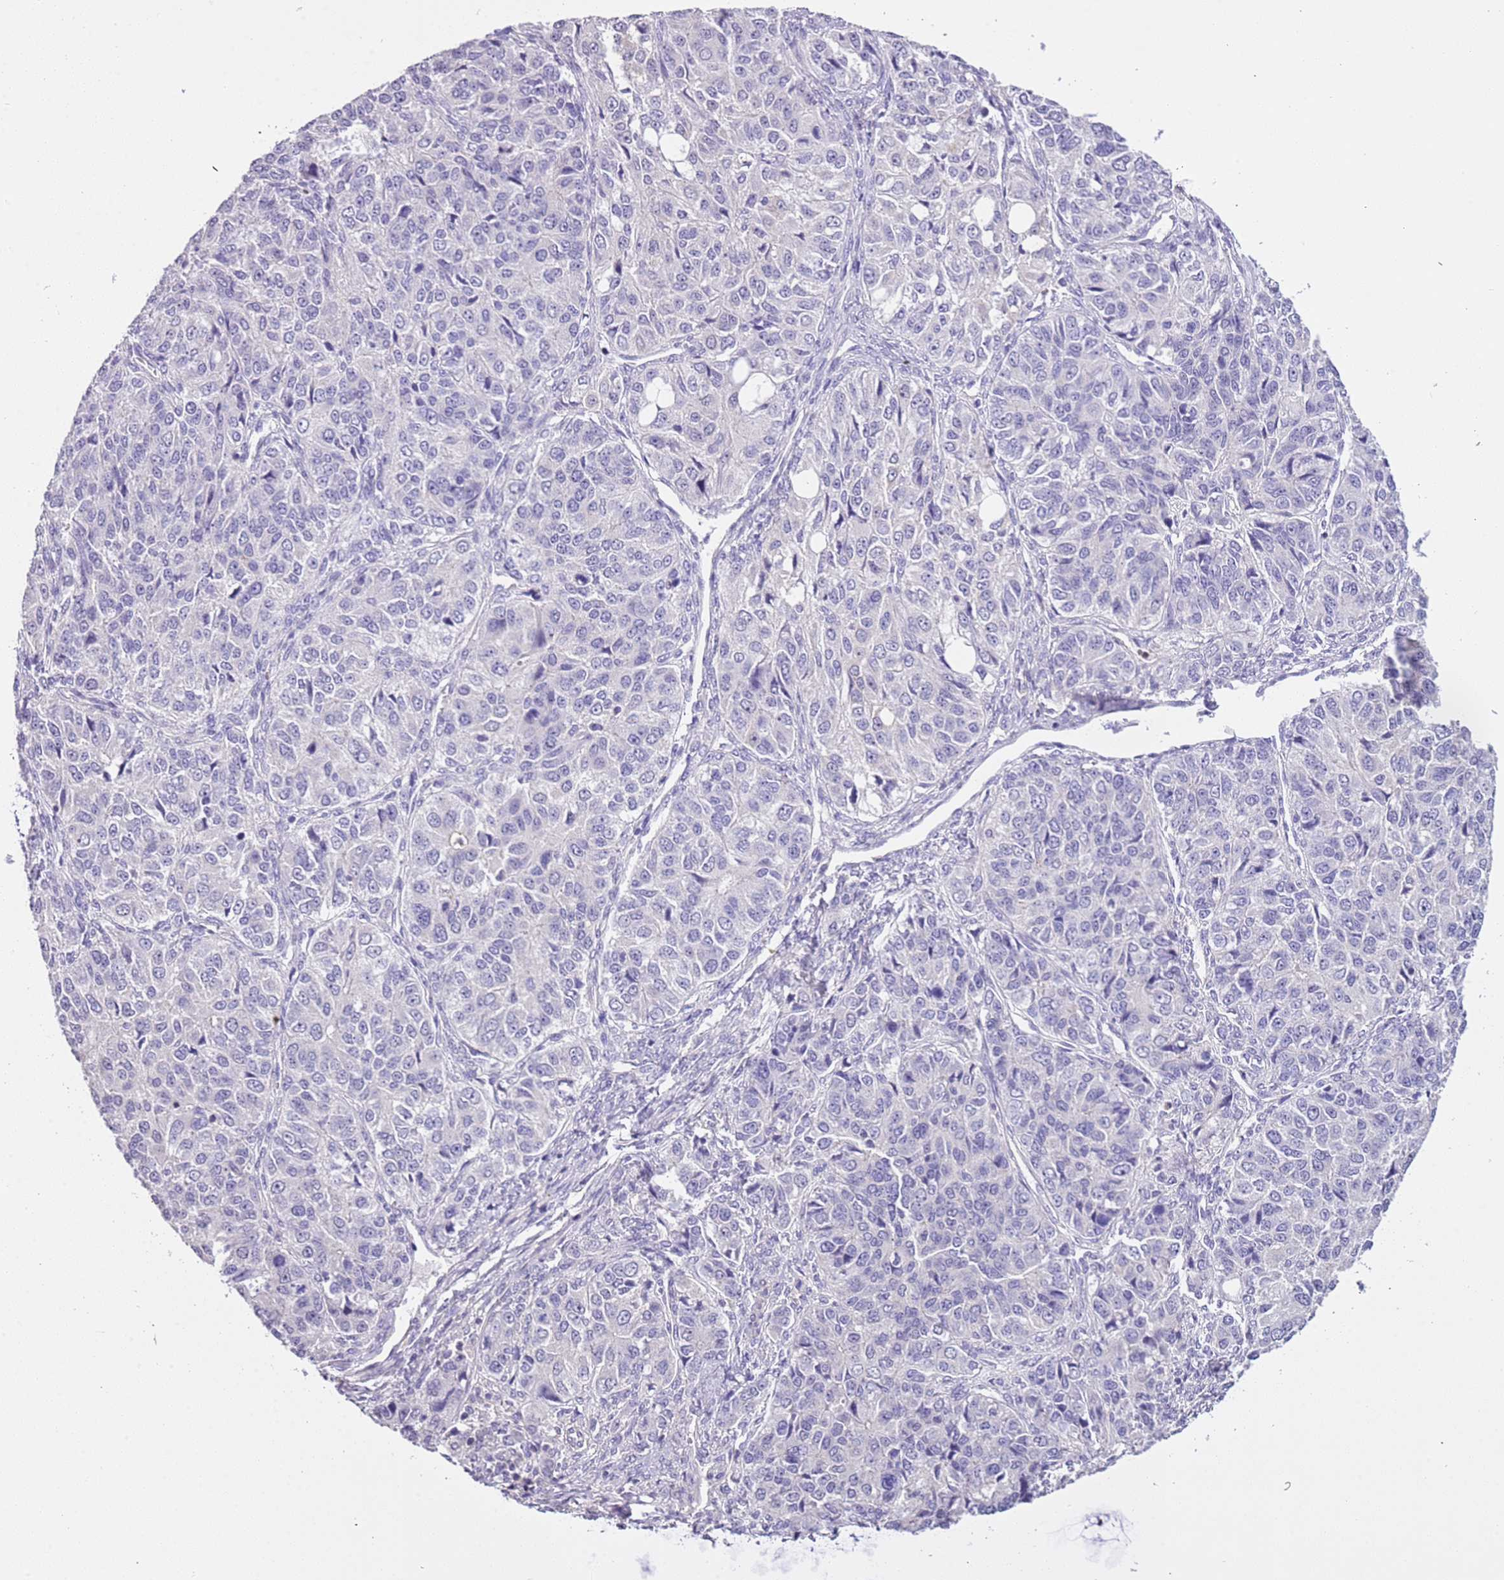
{"staining": {"intensity": "negative", "quantity": "none", "location": "none"}, "tissue": "ovarian cancer", "cell_type": "Tumor cells", "image_type": "cancer", "snomed": [{"axis": "morphology", "description": "Carcinoma, endometroid"}, {"axis": "topography", "description": "Ovary"}], "caption": "IHC image of human ovarian endometroid carcinoma stained for a protein (brown), which reveals no staining in tumor cells.", "gene": "PCGF2", "patient": {"sex": "female", "age": 51}}